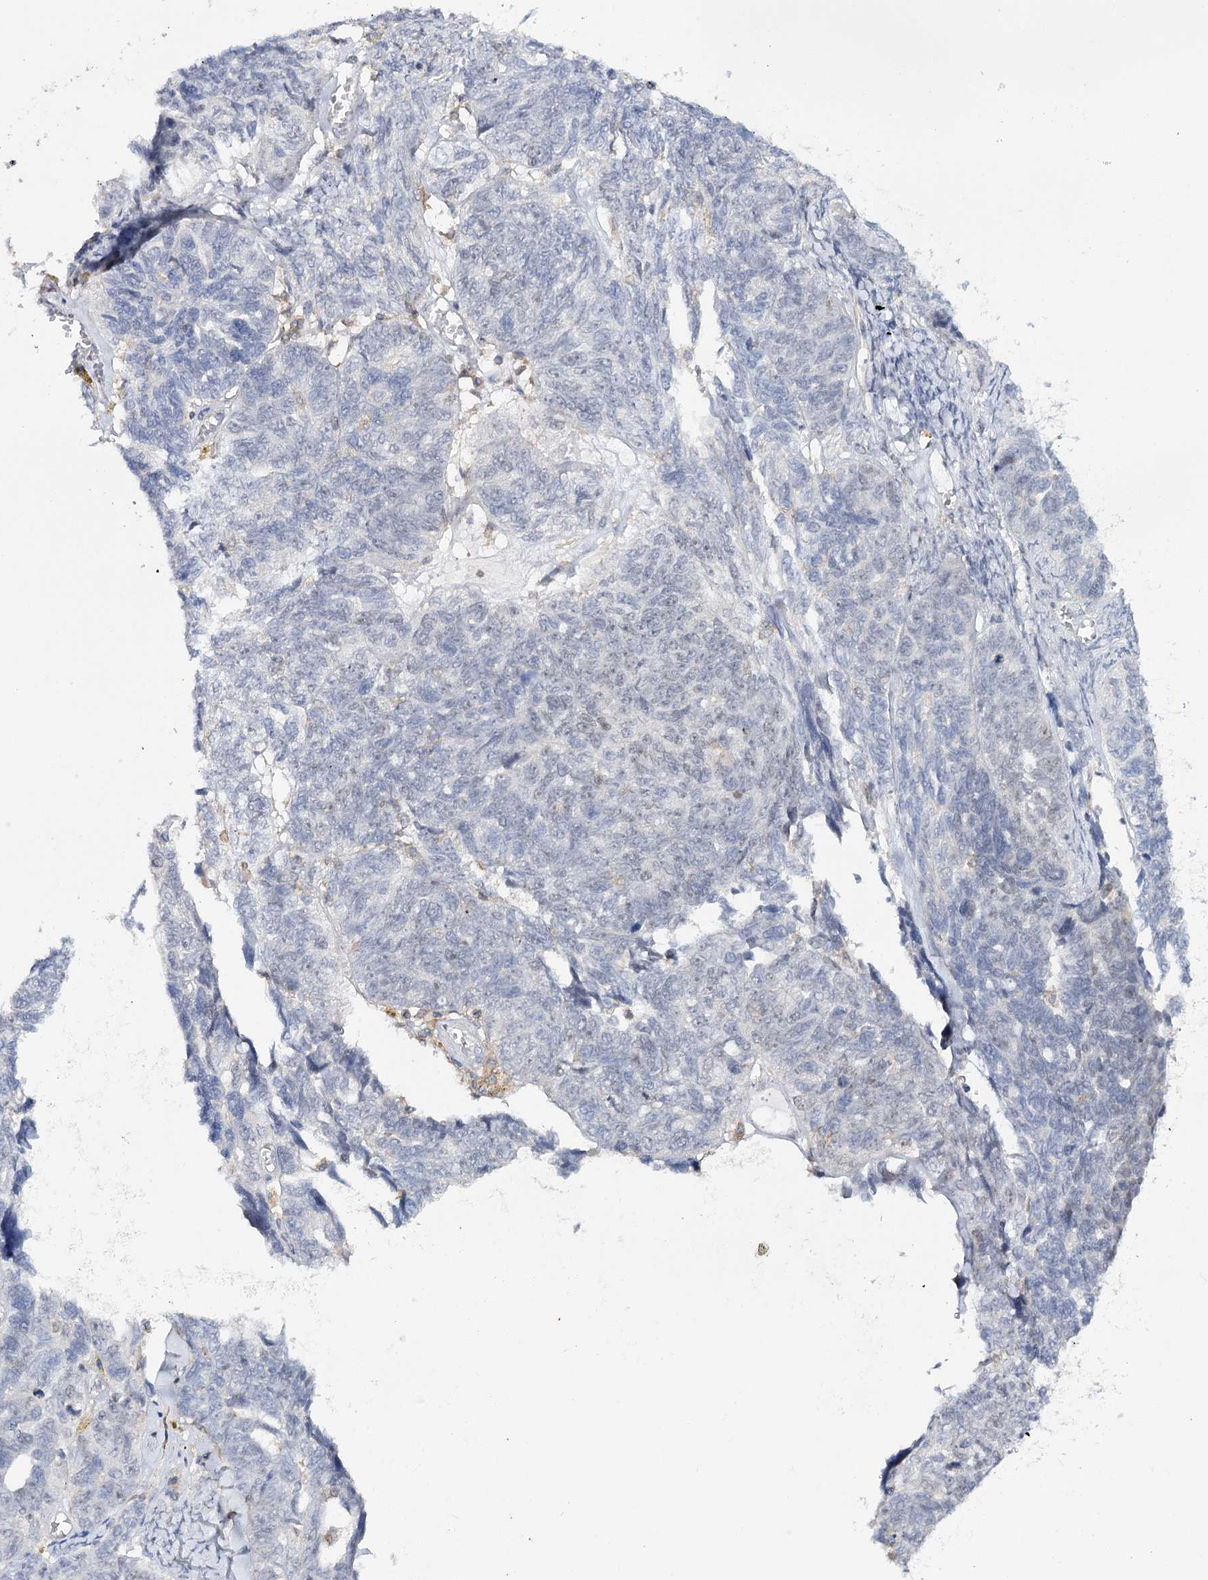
{"staining": {"intensity": "weak", "quantity": "<25%", "location": "nuclear"}, "tissue": "ovarian cancer", "cell_type": "Tumor cells", "image_type": "cancer", "snomed": [{"axis": "morphology", "description": "Cystadenocarcinoma, serous, NOS"}, {"axis": "topography", "description": "Ovary"}], "caption": "High power microscopy histopathology image of an immunohistochemistry (IHC) image of ovarian cancer, revealing no significant staining in tumor cells.", "gene": "ZC3H8", "patient": {"sex": "female", "age": 79}}